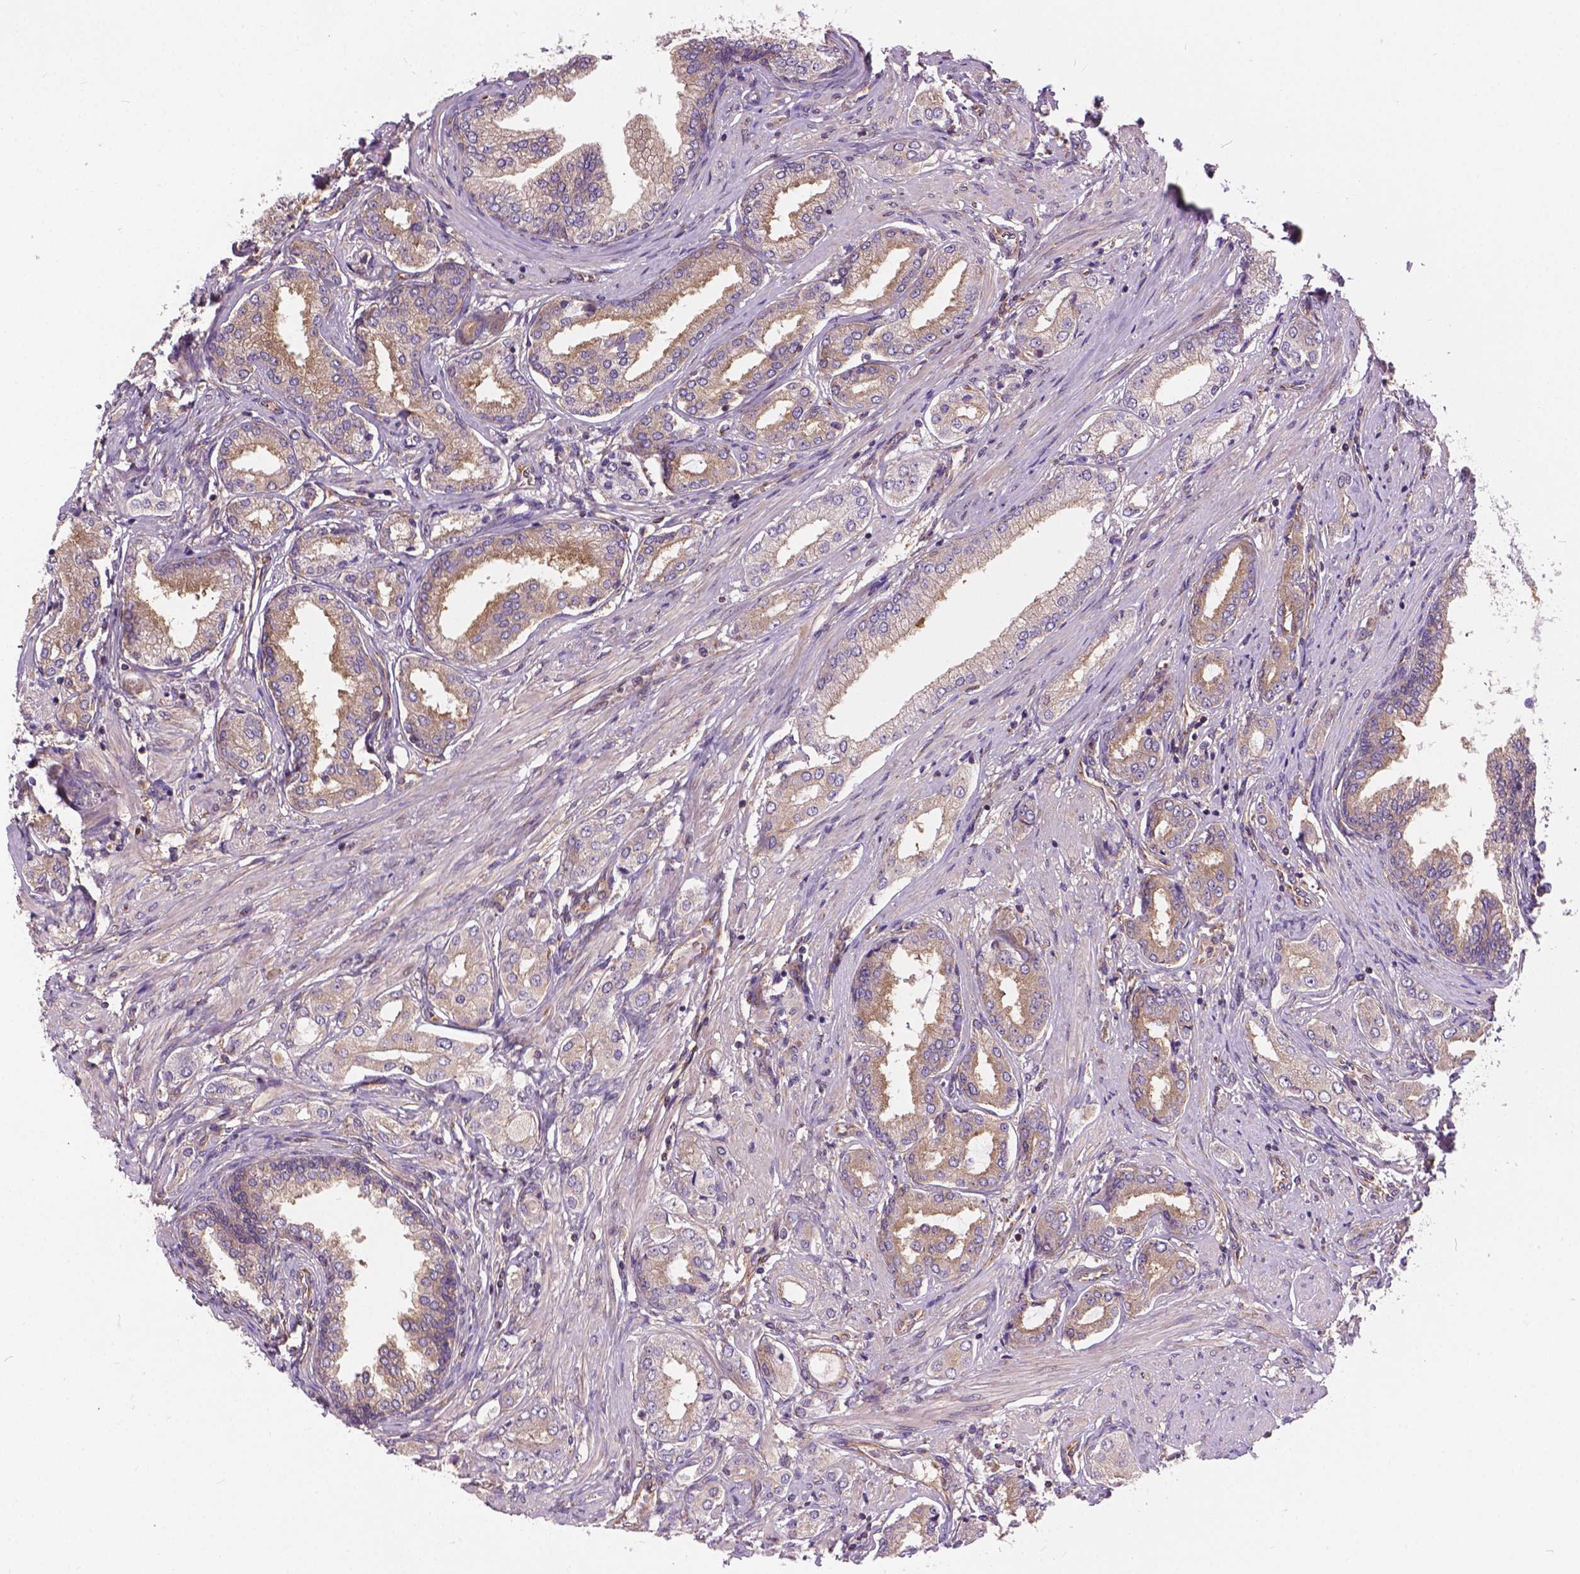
{"staining": {"intensity": "weak", "quantity": ">75%", "location": "cytoplasmic/membranous"}, "tissue": "prostate cancer", "cell_type": "Tumor cells", "image_type": "cancer", "snomed": [{"axis": "morphology", "description": "Adenocarcinoma, NOS"}, {"axis": "topography", "description": "Prostate"}], "caption": "Immunohistochemical staining of prostate adenocarcinoma demonstrates low levels of weak cytoplasmic/membranous protein expression in approximately >75% of tumor cells.", "gene": "MZT1", "patient": {"sex": "male", "age": 63}}